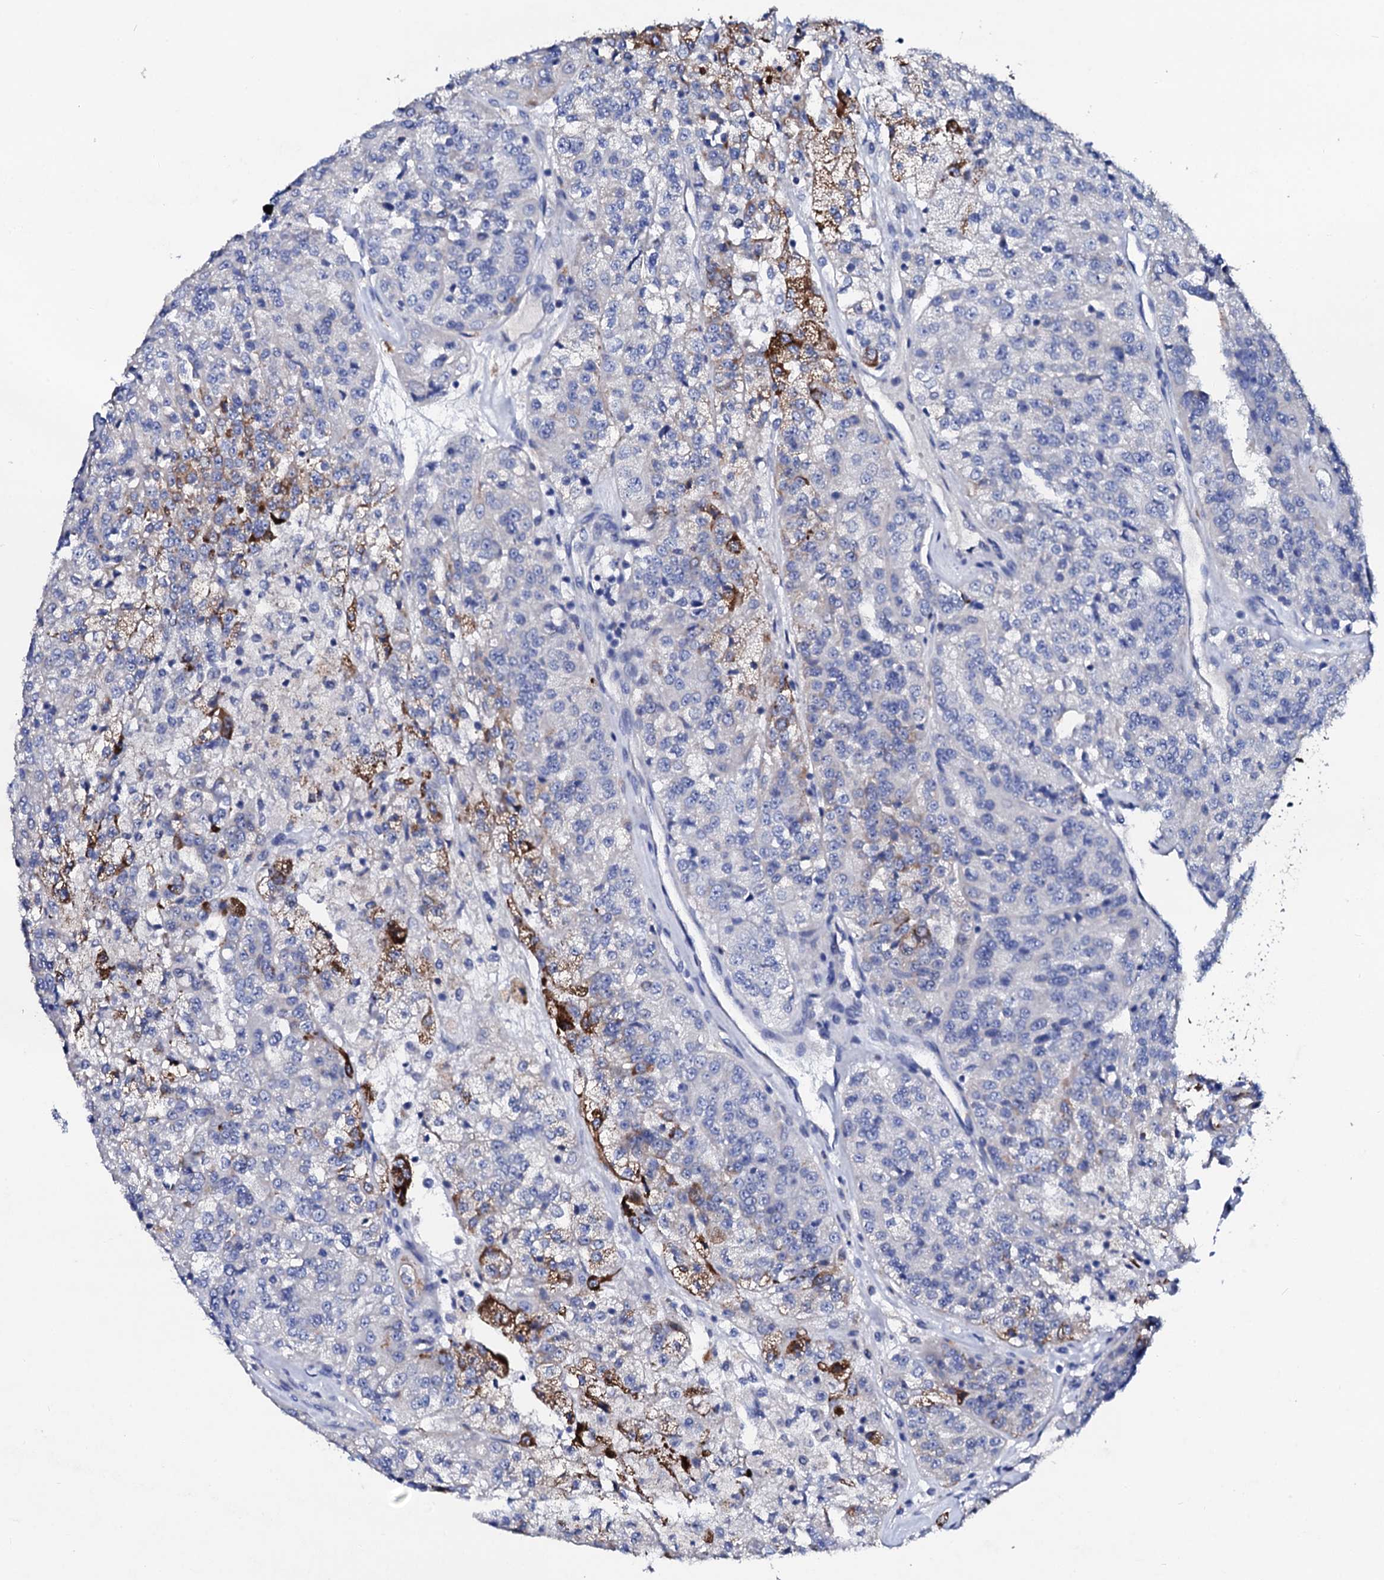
{"staining": {"intensity": "strong", "quantity": "<25%", "location": "cytoplasmic/membranous"}, "tissue": "renal cancer", "cell_type": "Tumor cells", "image_type": "cancer", "snomed": [{"axis": "morphology", "description": "Adenocarcinoma, NOS"}, {"axis": "topography", "description": "Kidney"}], "caption": "A medium amount of strong cytoplasmic/membranous expression is present in about <25% of tumor cells in renal adenocarcinoma tissue.", "gene": "KLHL32", "patient": {"sex": "female", "age": 63}}